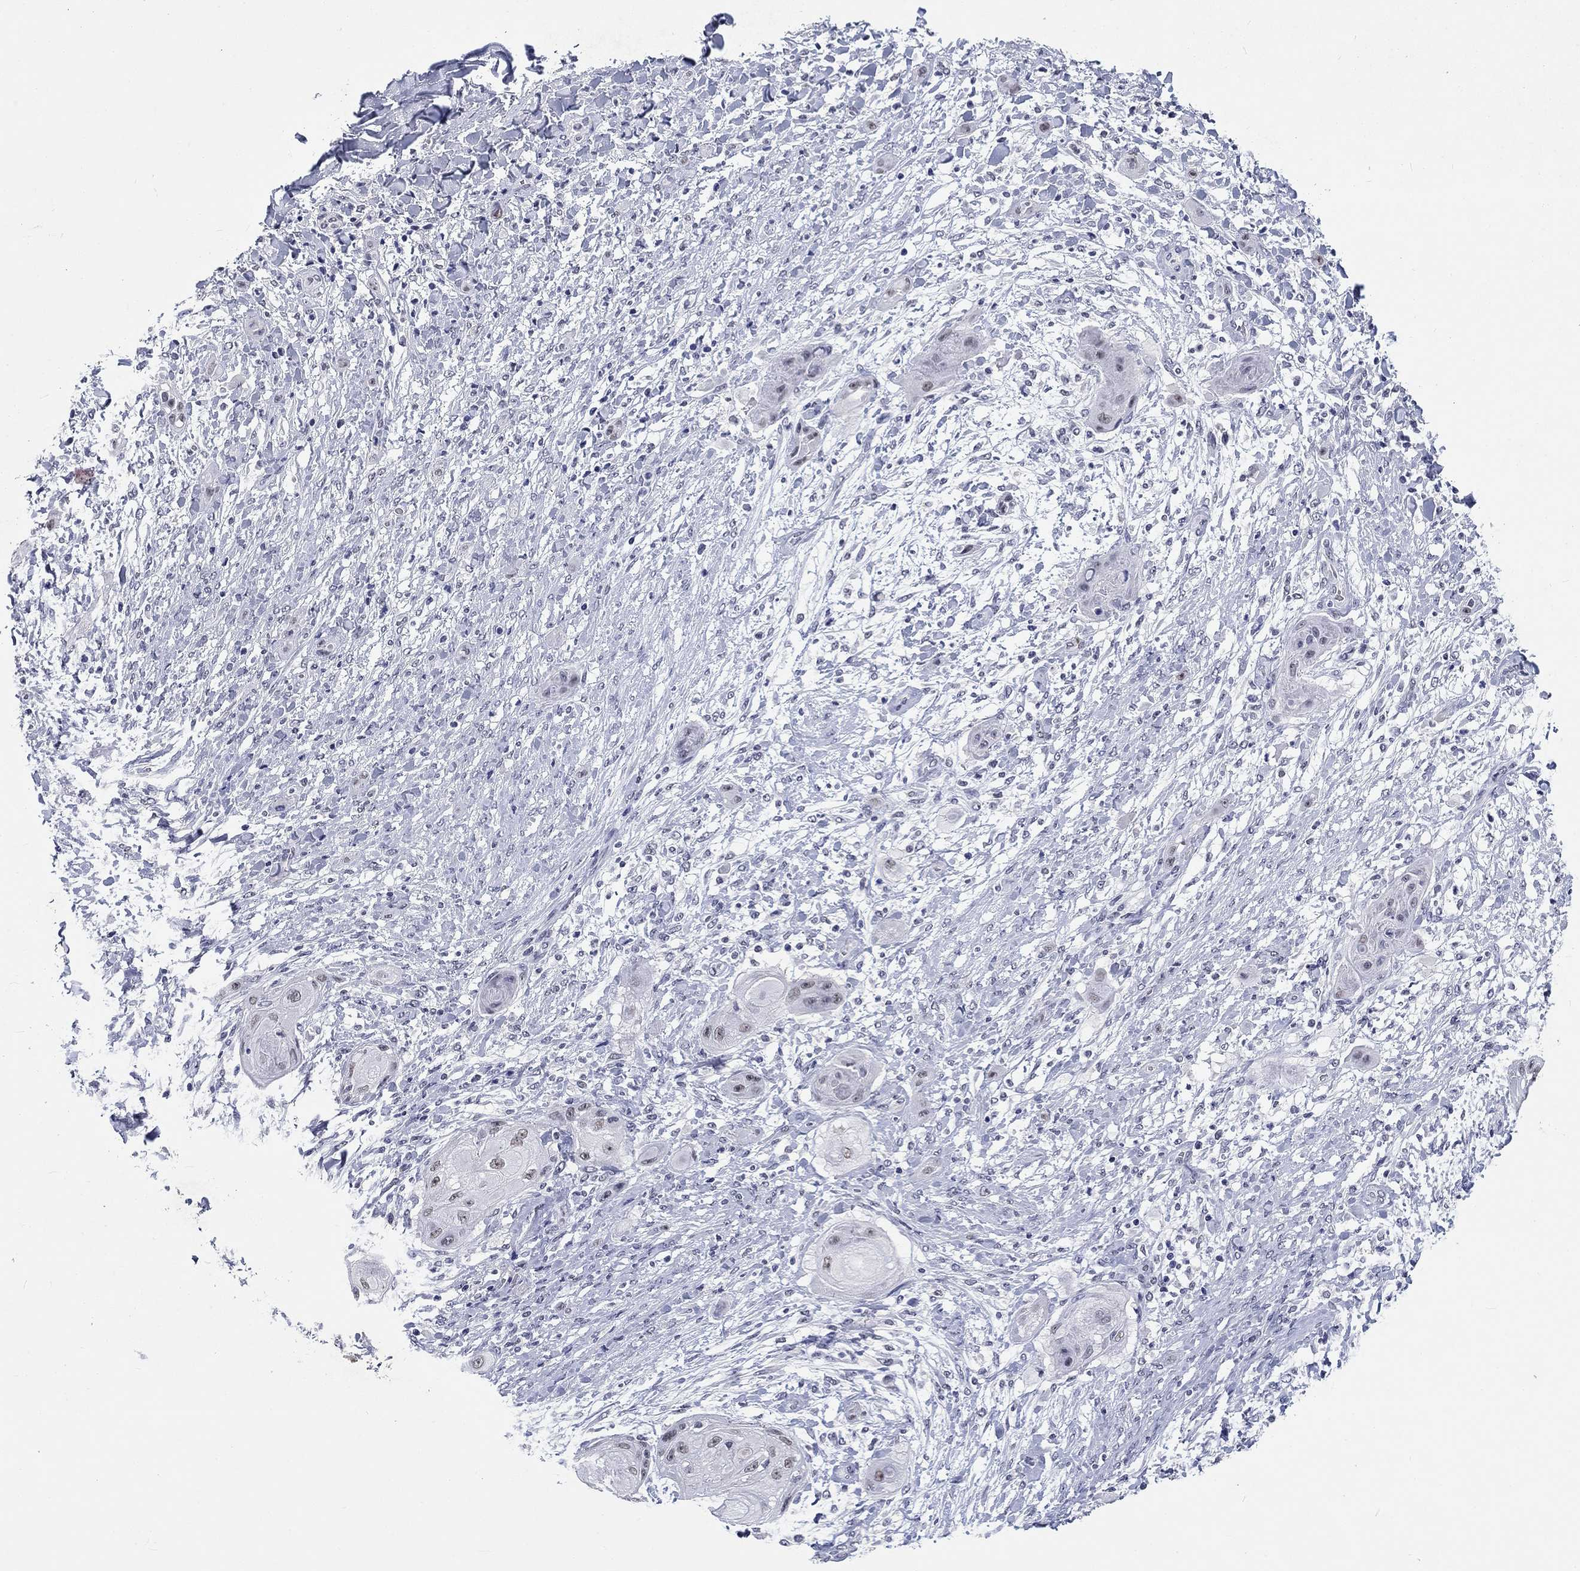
{"staining": {"intensity": "negative", "quantity": "none", "location": "none"}, "tissue": "skin cancer", "cell_type": "Tumor cells", "image_type": "cancer", "snomed": [{"axis": "morphology", "description": "Squamous cell carcinoma, NOS"}, {"axis": "topography", "description": "Skin"}], "caption": "Immunohistochemical staining of human skin cancer reveals no significant staining in tumor cells.", "gene": "GRIN1", "patient": {"sex": "male", "age": 62}}